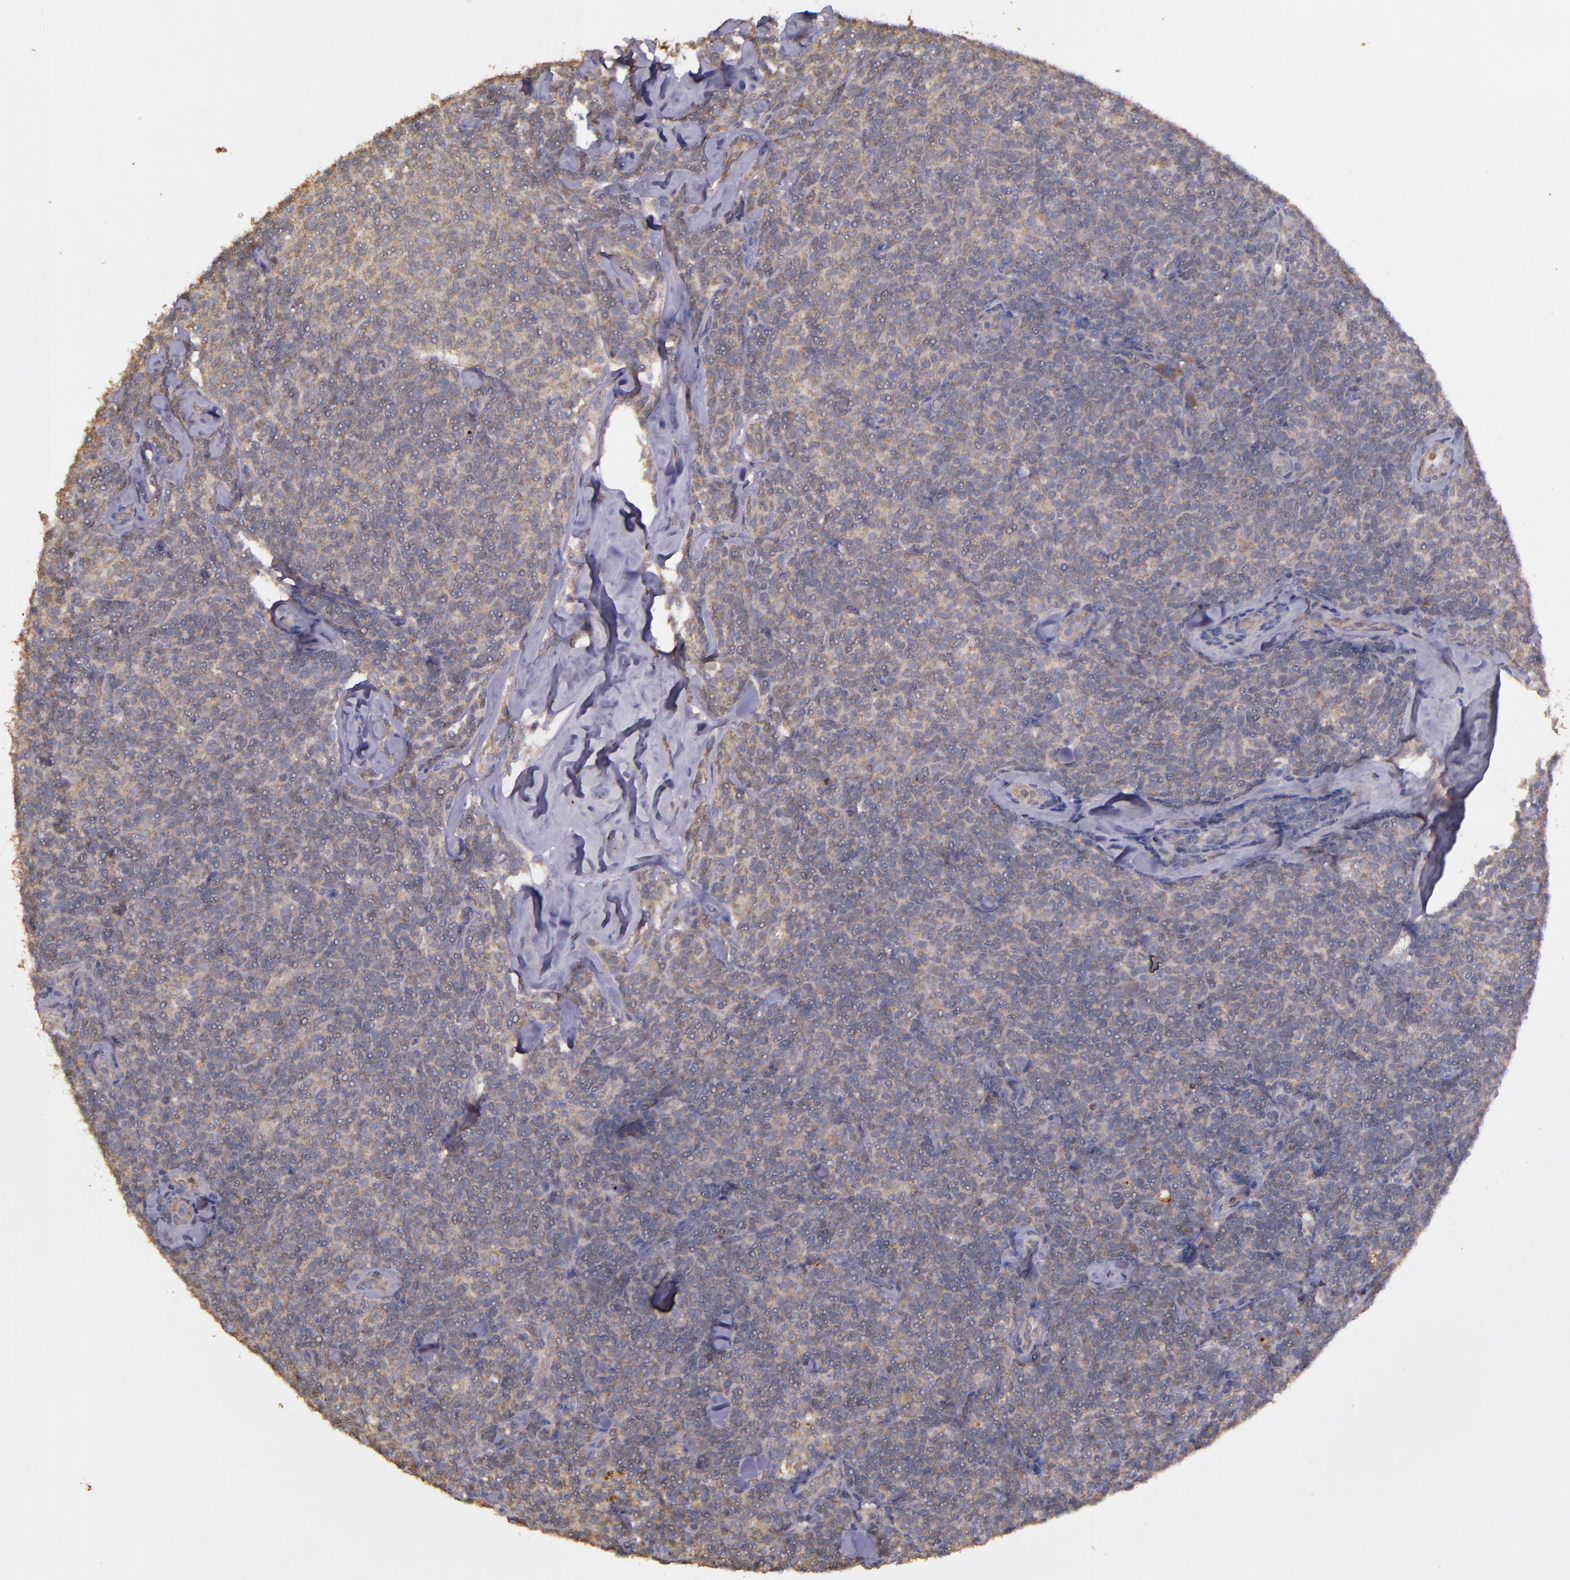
{"staining": {"intensity": "negative", "quantity": "none", "location": "none"}, "tissue": "lymphoma", "cell_type": "Tumor cells", "image_type": "cancer", "snomed": [{"axis": "morphology", "description": "Malignant lymphoma, non-Hodgkin's type, Low grade"}, {"axis": "topography", "description": "Lymph node"}], "caption": "There is no significant staining in tumor cells of lymphoma.", "gene": "HECTD1", "patient": {"sex": "female", "age": 56}}